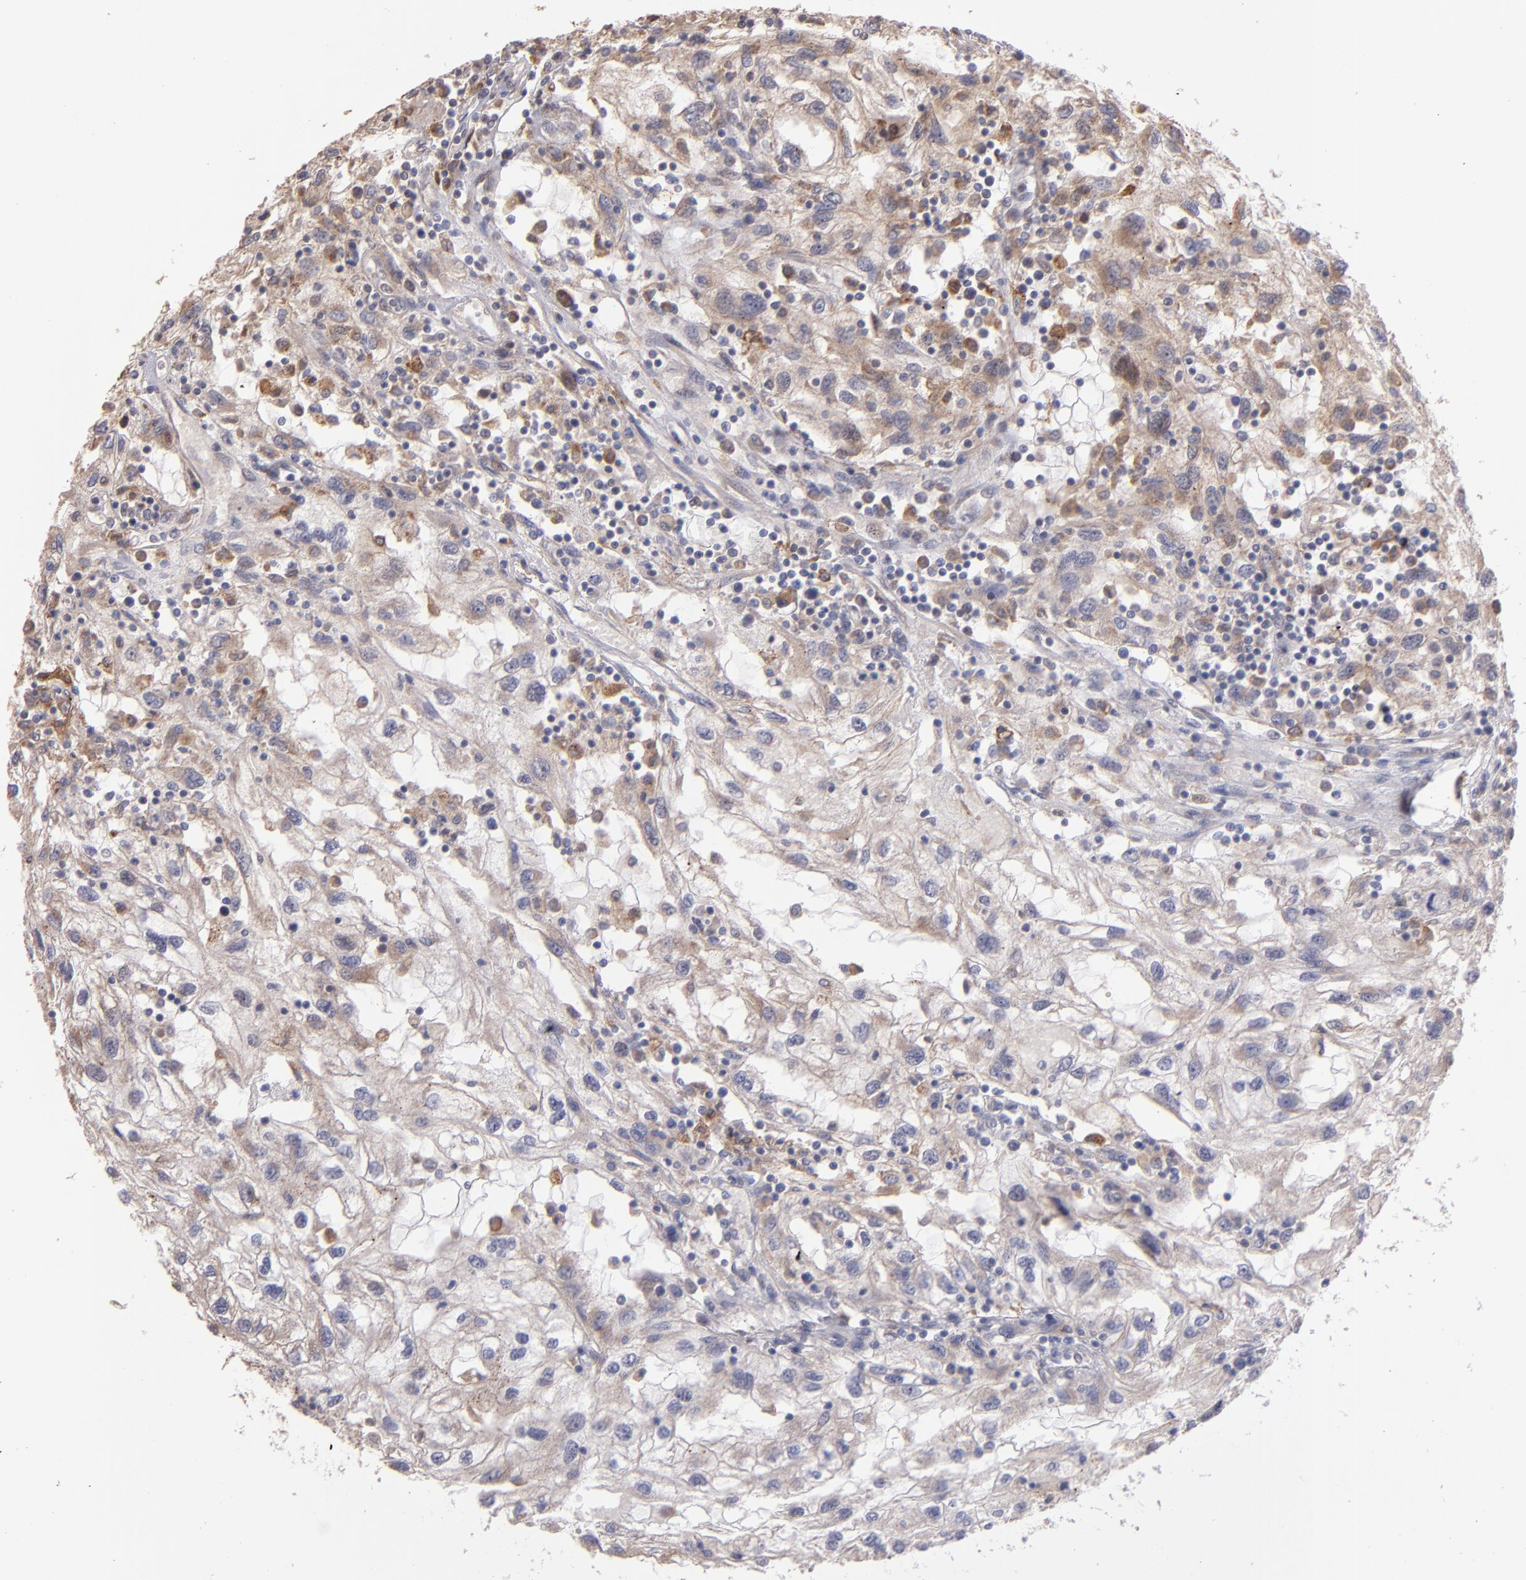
{"staining": {"intensity": "weak", "quantity": ">75%", "location": "cytoplasmic/membranous"}, "tissue": "renal cancer", "cell_type": "Tumor cells", "image_type": "cancer", "snomed": [{"axis": "morphology", "description": "Normal tissue, NOS"}, {"axis": "morphology", "description": "Adenocarcinoma, NOS"}, {"axis": "topography", "description": "Kidney"}], "caption": "Weak cytoplasmic/membranous expression for a protein is present in approximately >75% of tumor cells of adenocarcinoma (renal) using IHC.", "gene": "IFIH1", "patient": {"sex": "male", "age": 71}}